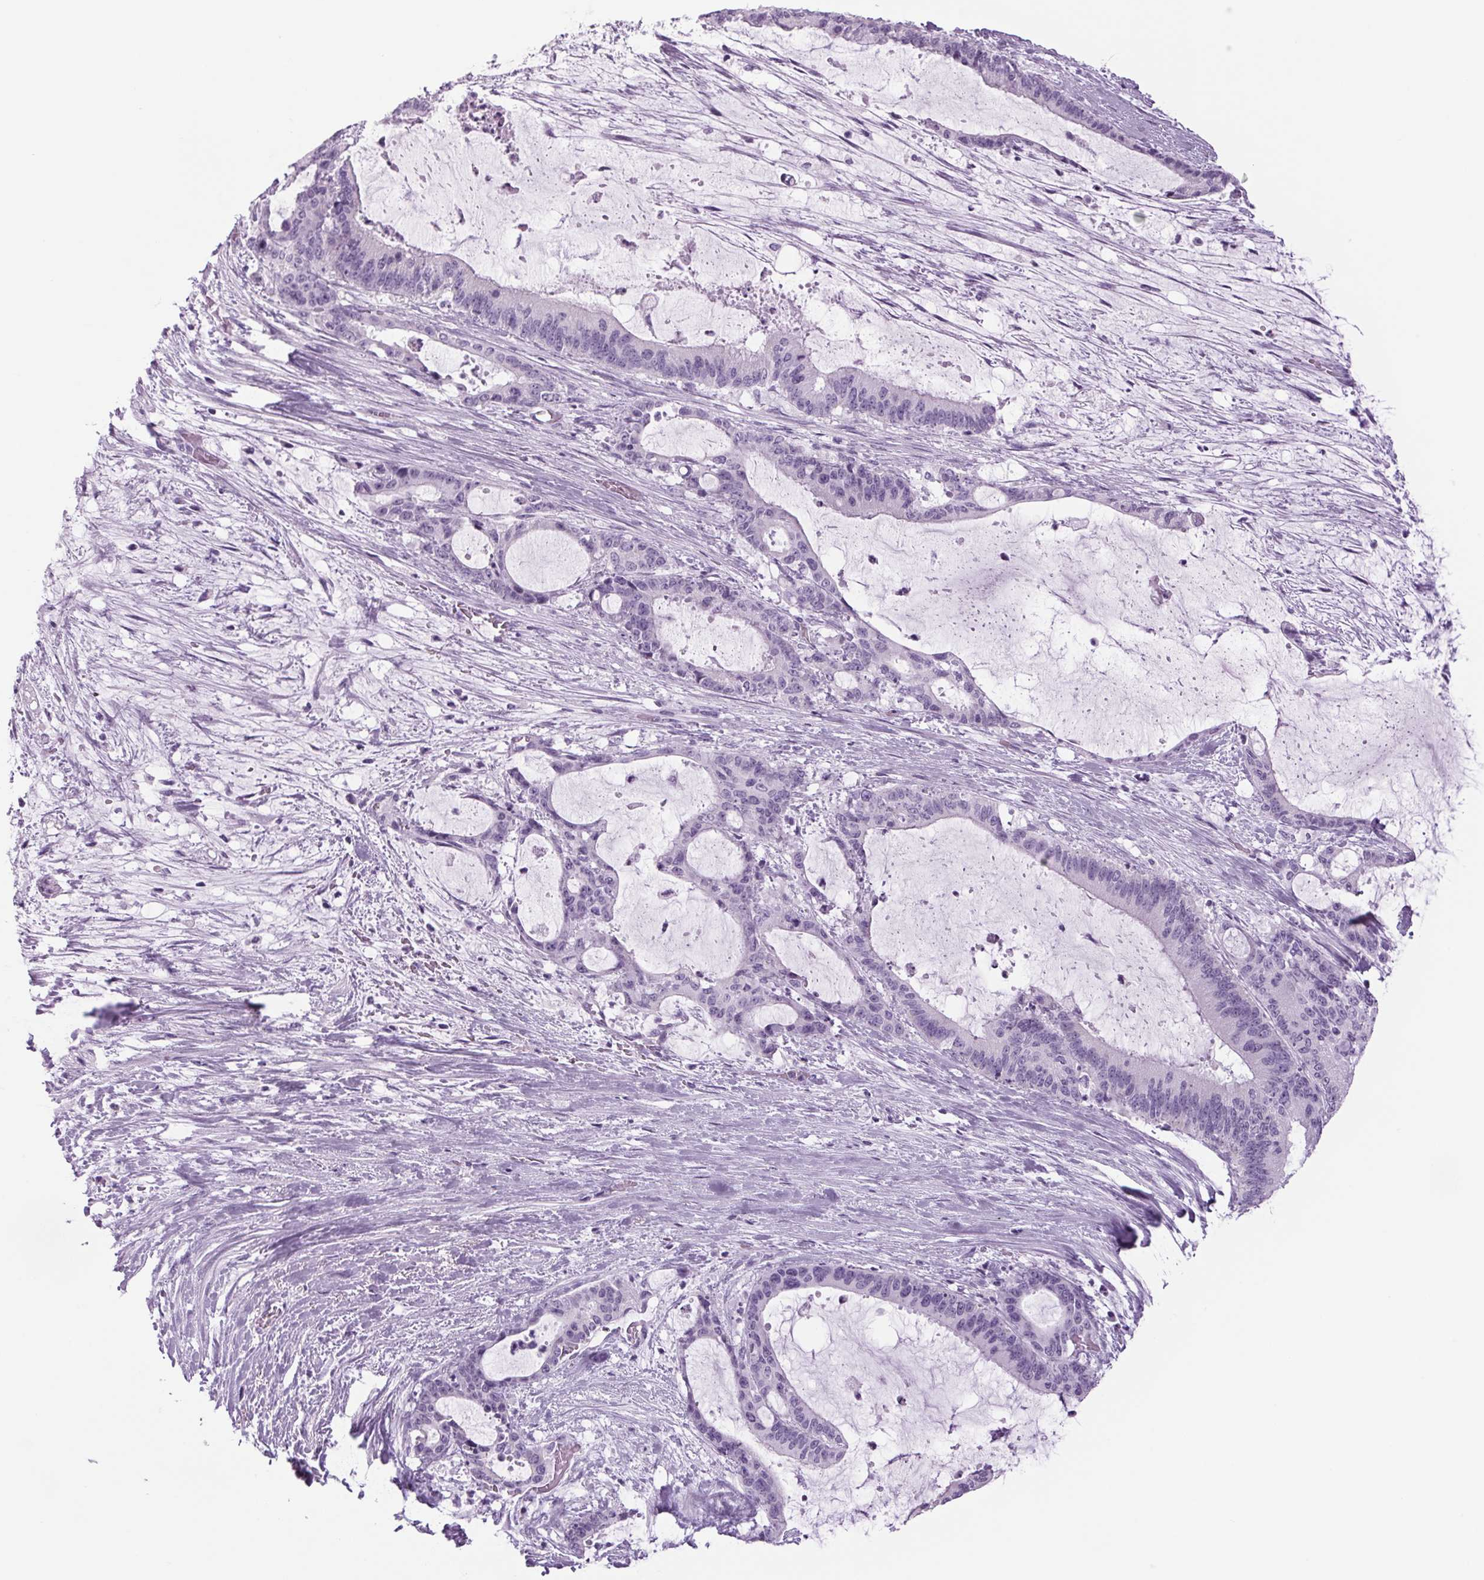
{"staining": {"intensity": "negative", "quantity": "none", "location": "none"}, "tissue": "liver cancer", "cell_type": "Tumor cells", "image_type": "cancer", "snomed": [{"axis": "morphology", "description": "Normal tissue, NOS"}, {"axis": "morphology", "description": "Cholangiocarcinoma"}, {"axis": "topography", "description": "Liver"}, {"axis": "topography", "description": "Peripheral nerve tissue"}], "caption": "High power microscopy histopathology image of an immunohistochemistry micrograph of cholangiocarcinoma (liver), revealing no significant positivity in tumor cells.", "gene": "PPP1R1A", "patient": {"sex": "female", "age": 73}}